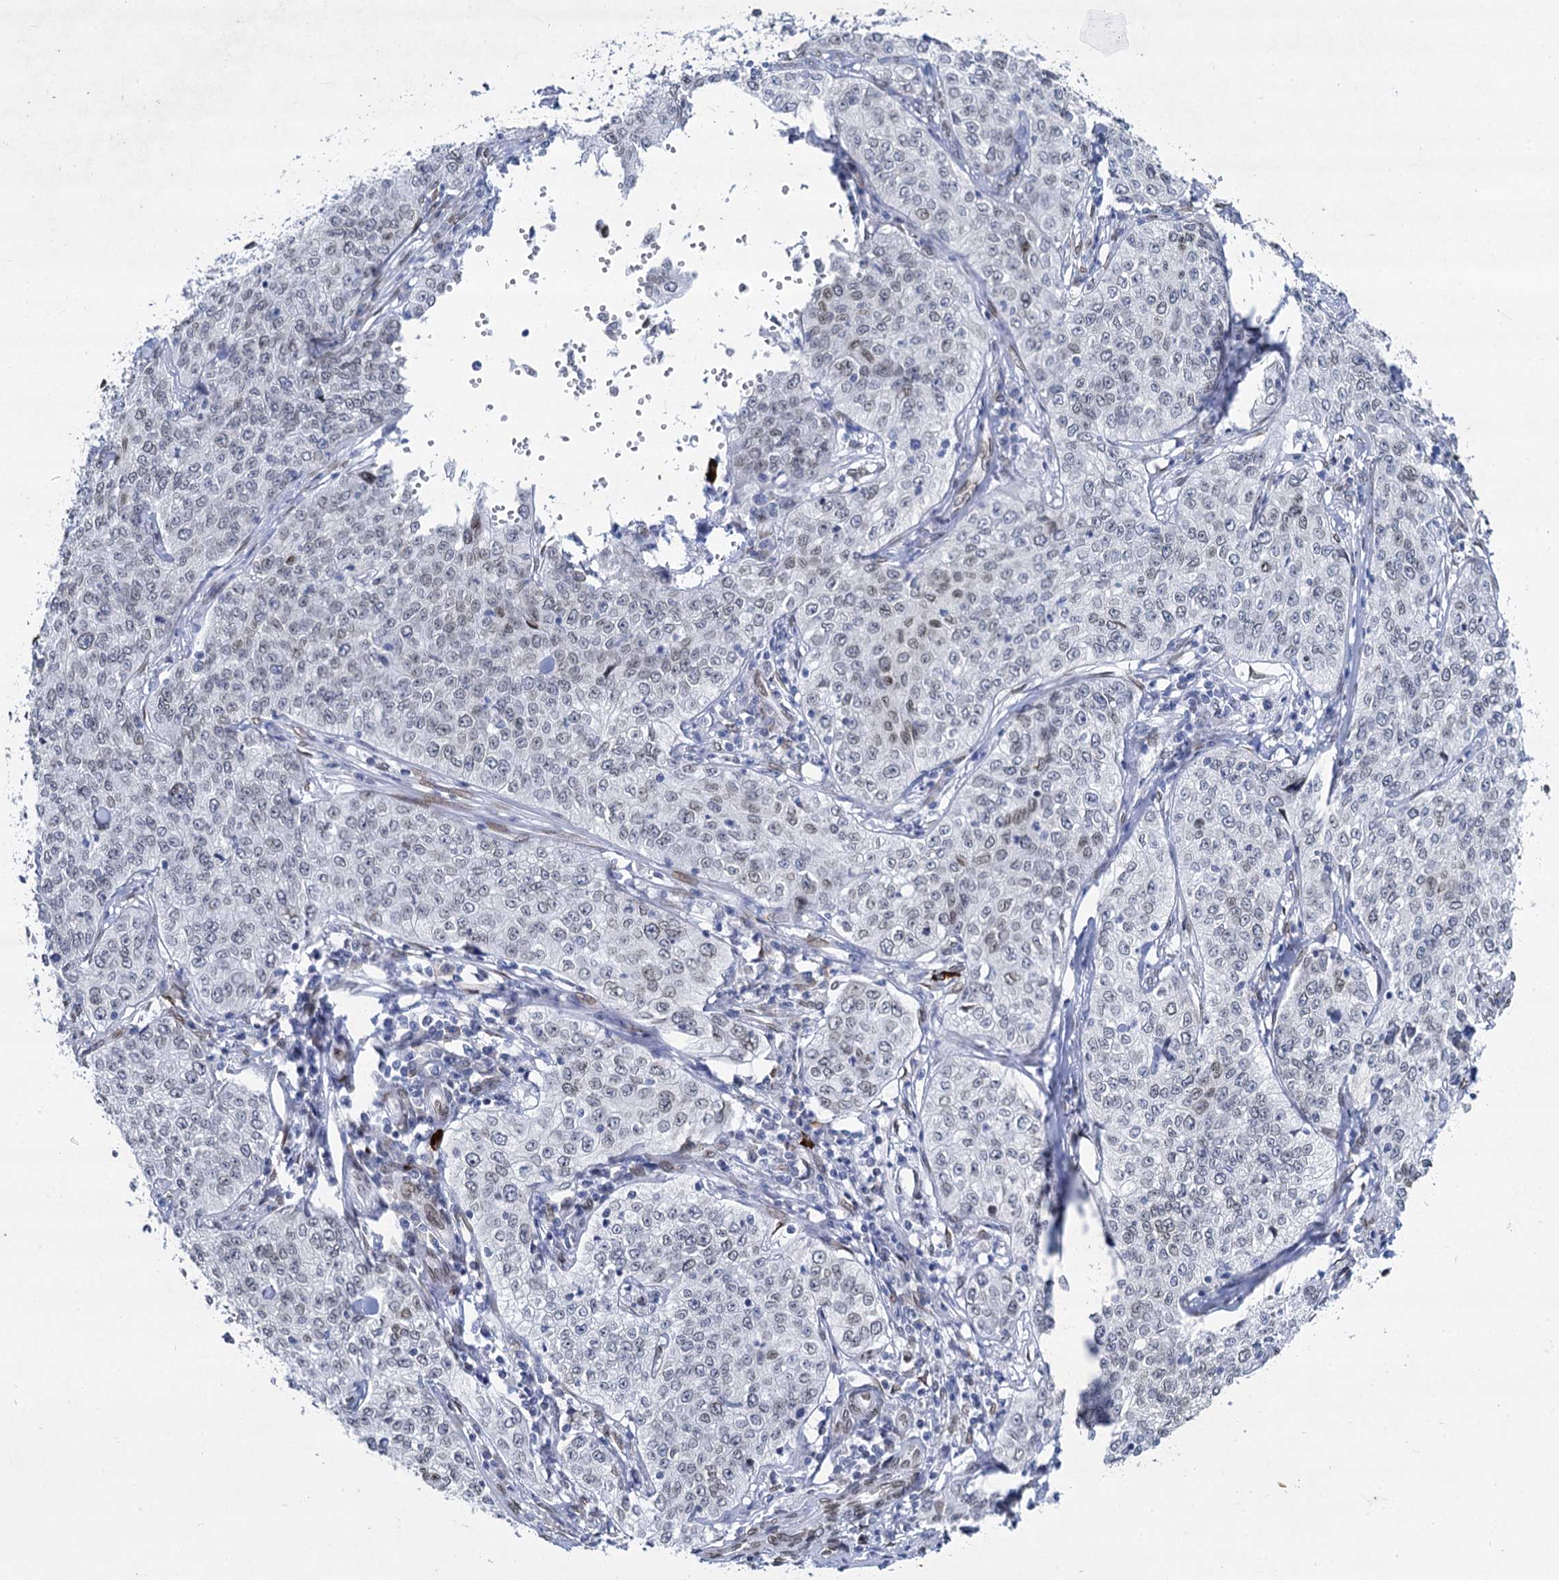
{"staining": {"intensity": "moderate", "quantity": "25%-75%", "location": "nuclear"}, "tissue": "cervical cancer", "cell_type": "Tumor cells", "image_type": "cancer", "snomed": [{"axis": "morphology", "description": "Squamous cell carcinoma, NOS"}, {"axis": "topography", "description": "Cervix"}], "caption": "The image shows a brown stain indicating the presence of a protein in the nuclear of tumor cells in cervical cancer.", "gene": "PRSS35", "patient": {"sex": "female", "age": 35}}